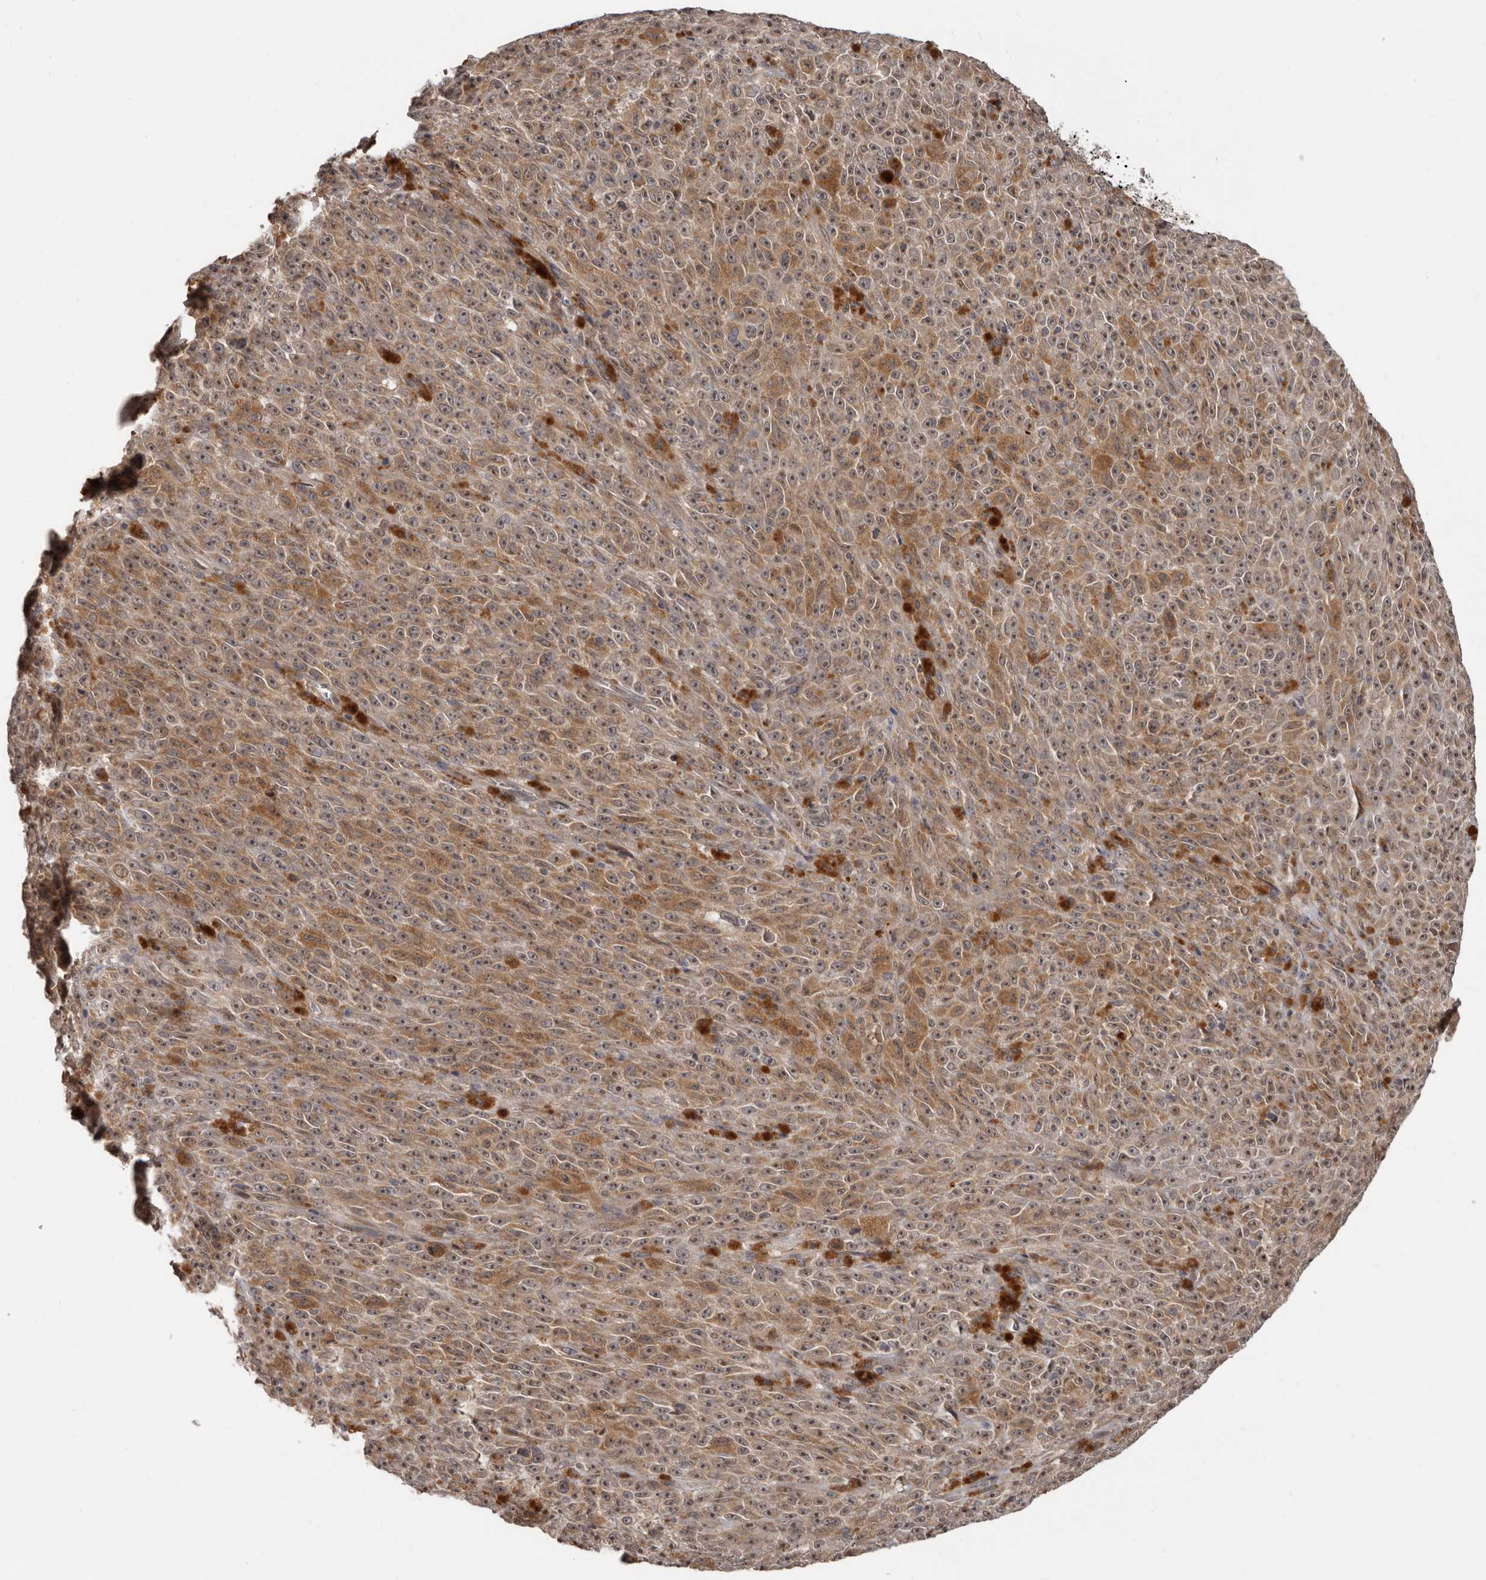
{"staining": {"intensity": "moderate", "quantity": ">75%", "location": "cytoplasmic/membranous"}, "tissue": "melanoma", "cell_type": "Tumor cells", "image_type": "cancer", "snomed": [{"axis": "morphology", "description": "Malignant melanoma, NOS"}, {"axis": "topography", "description": "Skin"}], "caption": "An image showing moderate cytoplasmic/membranous staining in approximately >75% of tumor cells in melanoma, as visualized by brown immunohistochemical staining.", "gene": "BAD", "patient": {"sex": "female", "age": 82}}